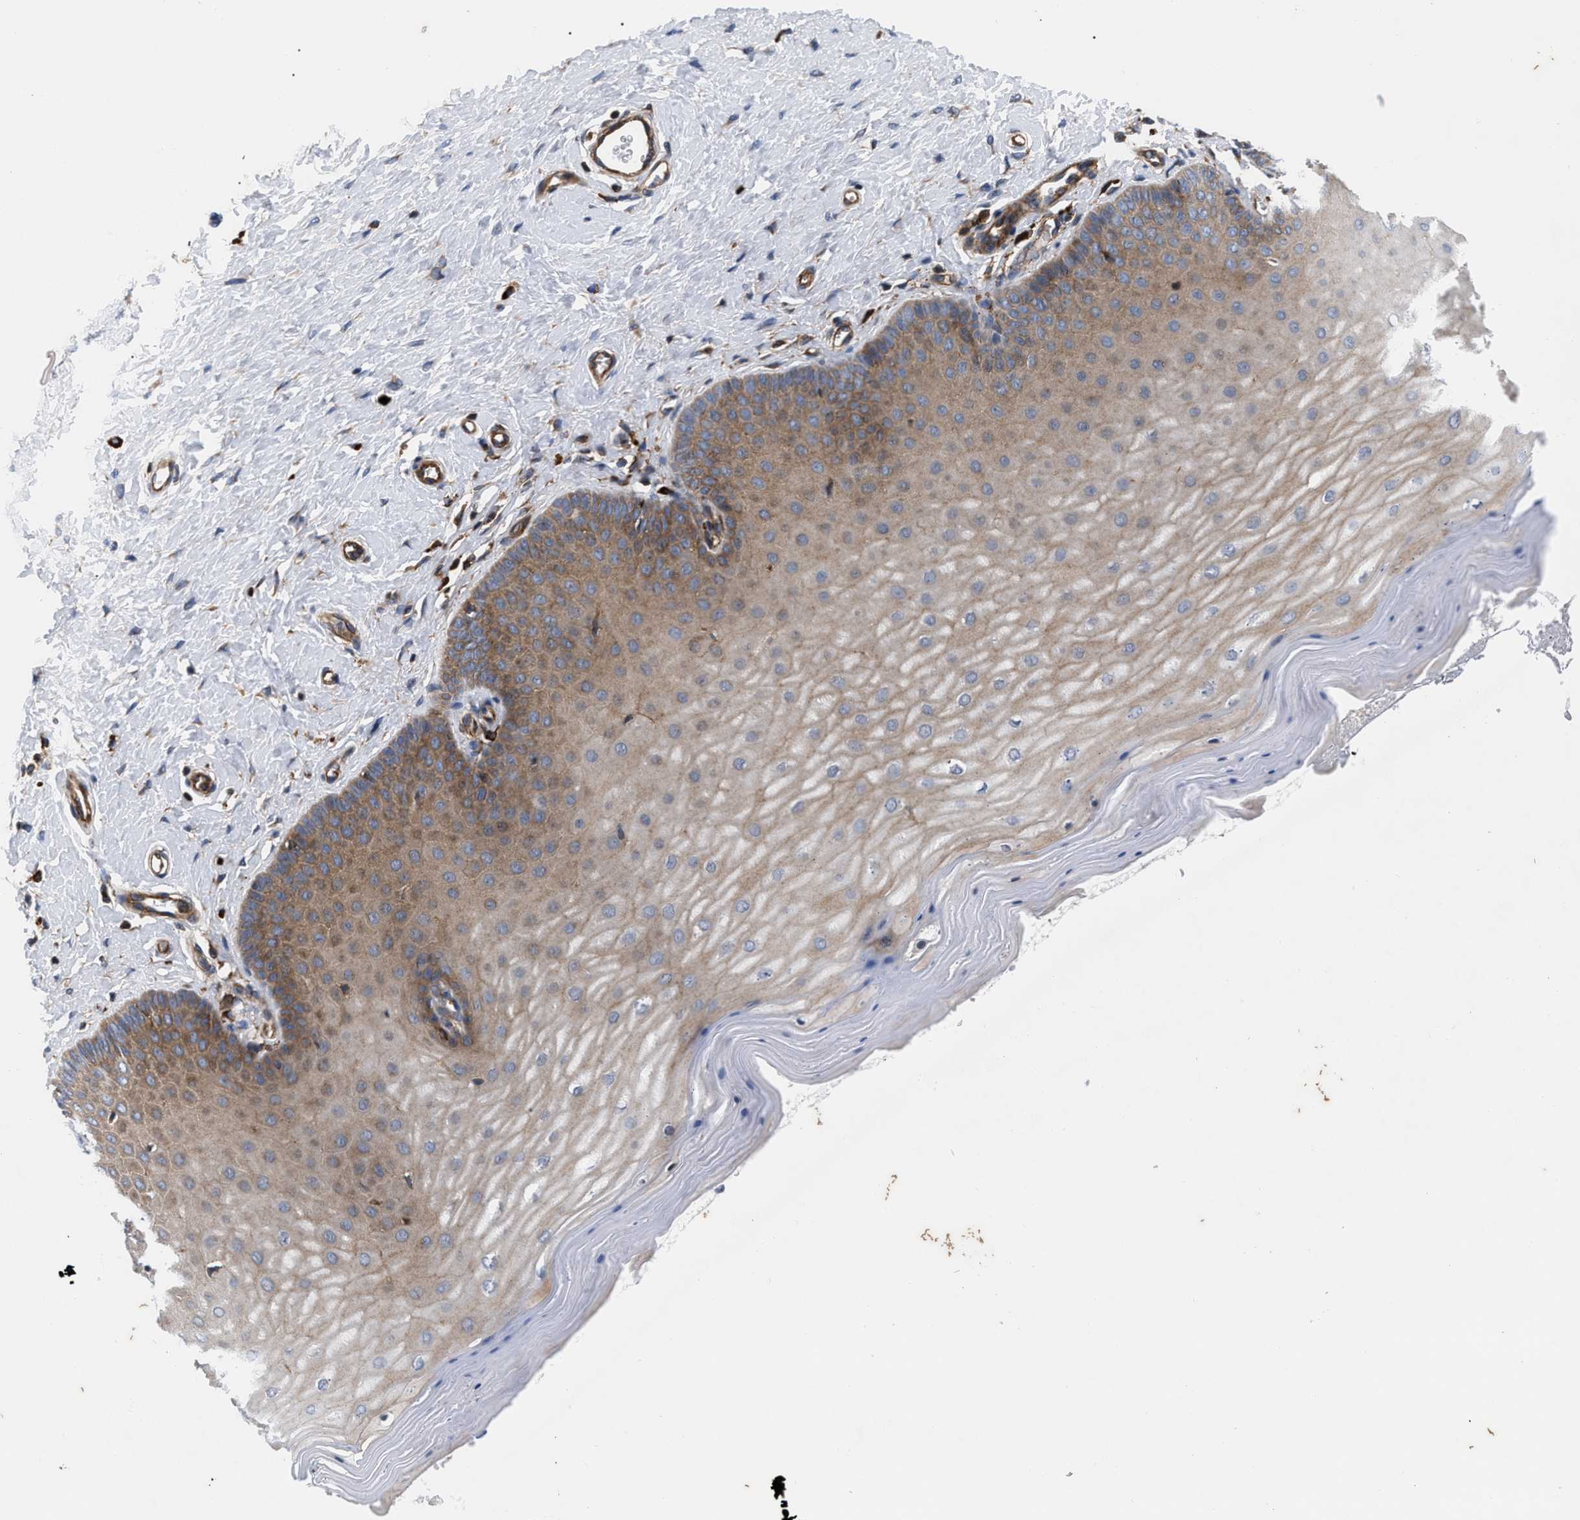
{"staining": {"intensity": "moderate", "quantity": ">75%", "location": "cytoplasmic/membranous"}, "tissue": "cervix", "cell_type": "Glandular cells", "image_type": "normal", "snomed": [{"axis": "morphology", "description": "Normal tissue, NOS"}, {"axis": "topography", "description": "Cervix"}], "caption": "Immunohistochemical staining of benign human cervix exhibits moderate cytoplasmic/membranous protein expression in about >75% of glandular cells.", "gene": "SPAST", "patient": {"sex": "female", "age": 55}}